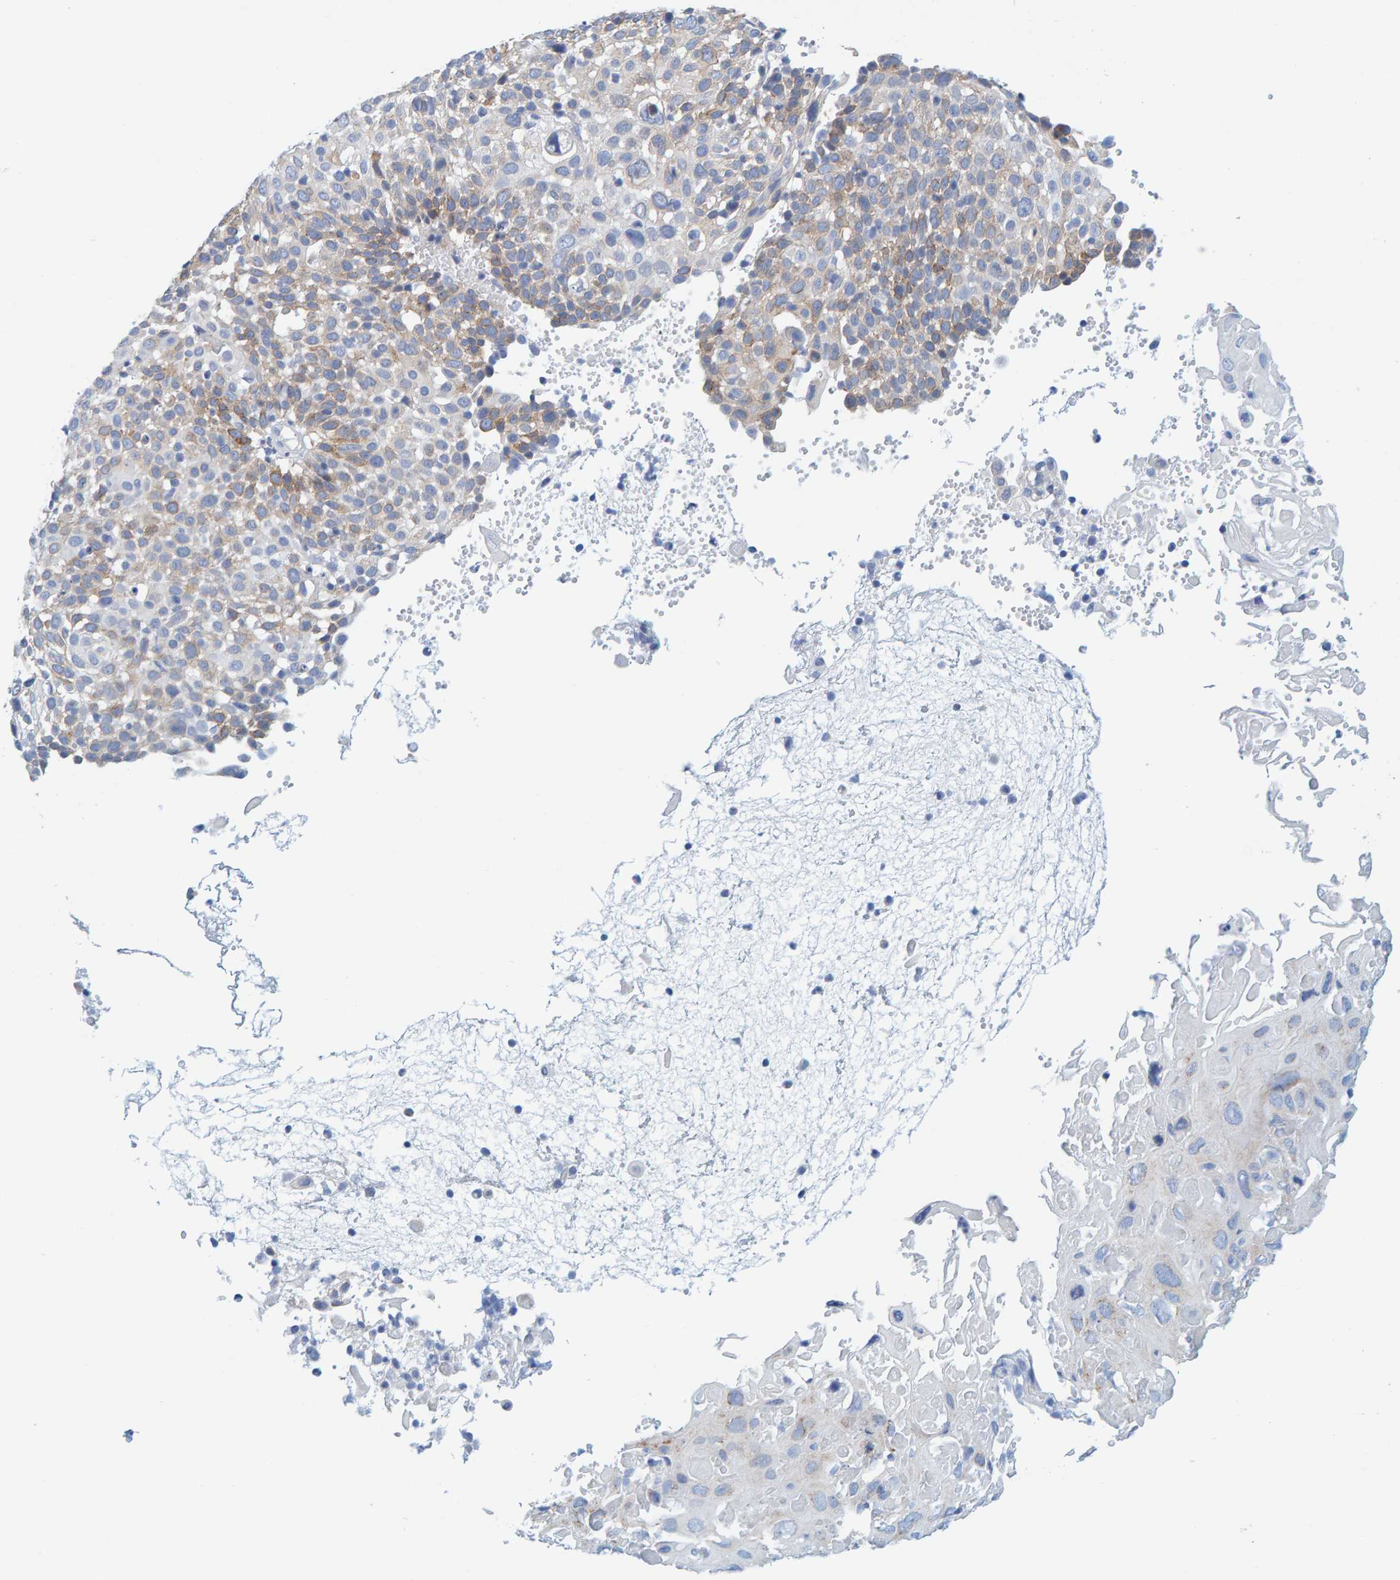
{"staining": {"intensity": "moderate", "quantity": "25%-75%", "location": "cytoplasmic/membranous"}, "tissue": "cervical cancer", "cell_type": "Tumor cells", "image_type": "cancer", "snomed": [{"axis": "morphology", "description": "Squamous cell carcinoma, NOS"}, {"axis": "topography", "description": "Cervix"}], "caption": "A brown stain labels moderate cytoplasmic/membranous staining of a protein in squamous cell carcinoma (cervical) tumor cells.", "gene": "KLHL11", "patient": {"sex": "female", "age": 74}}